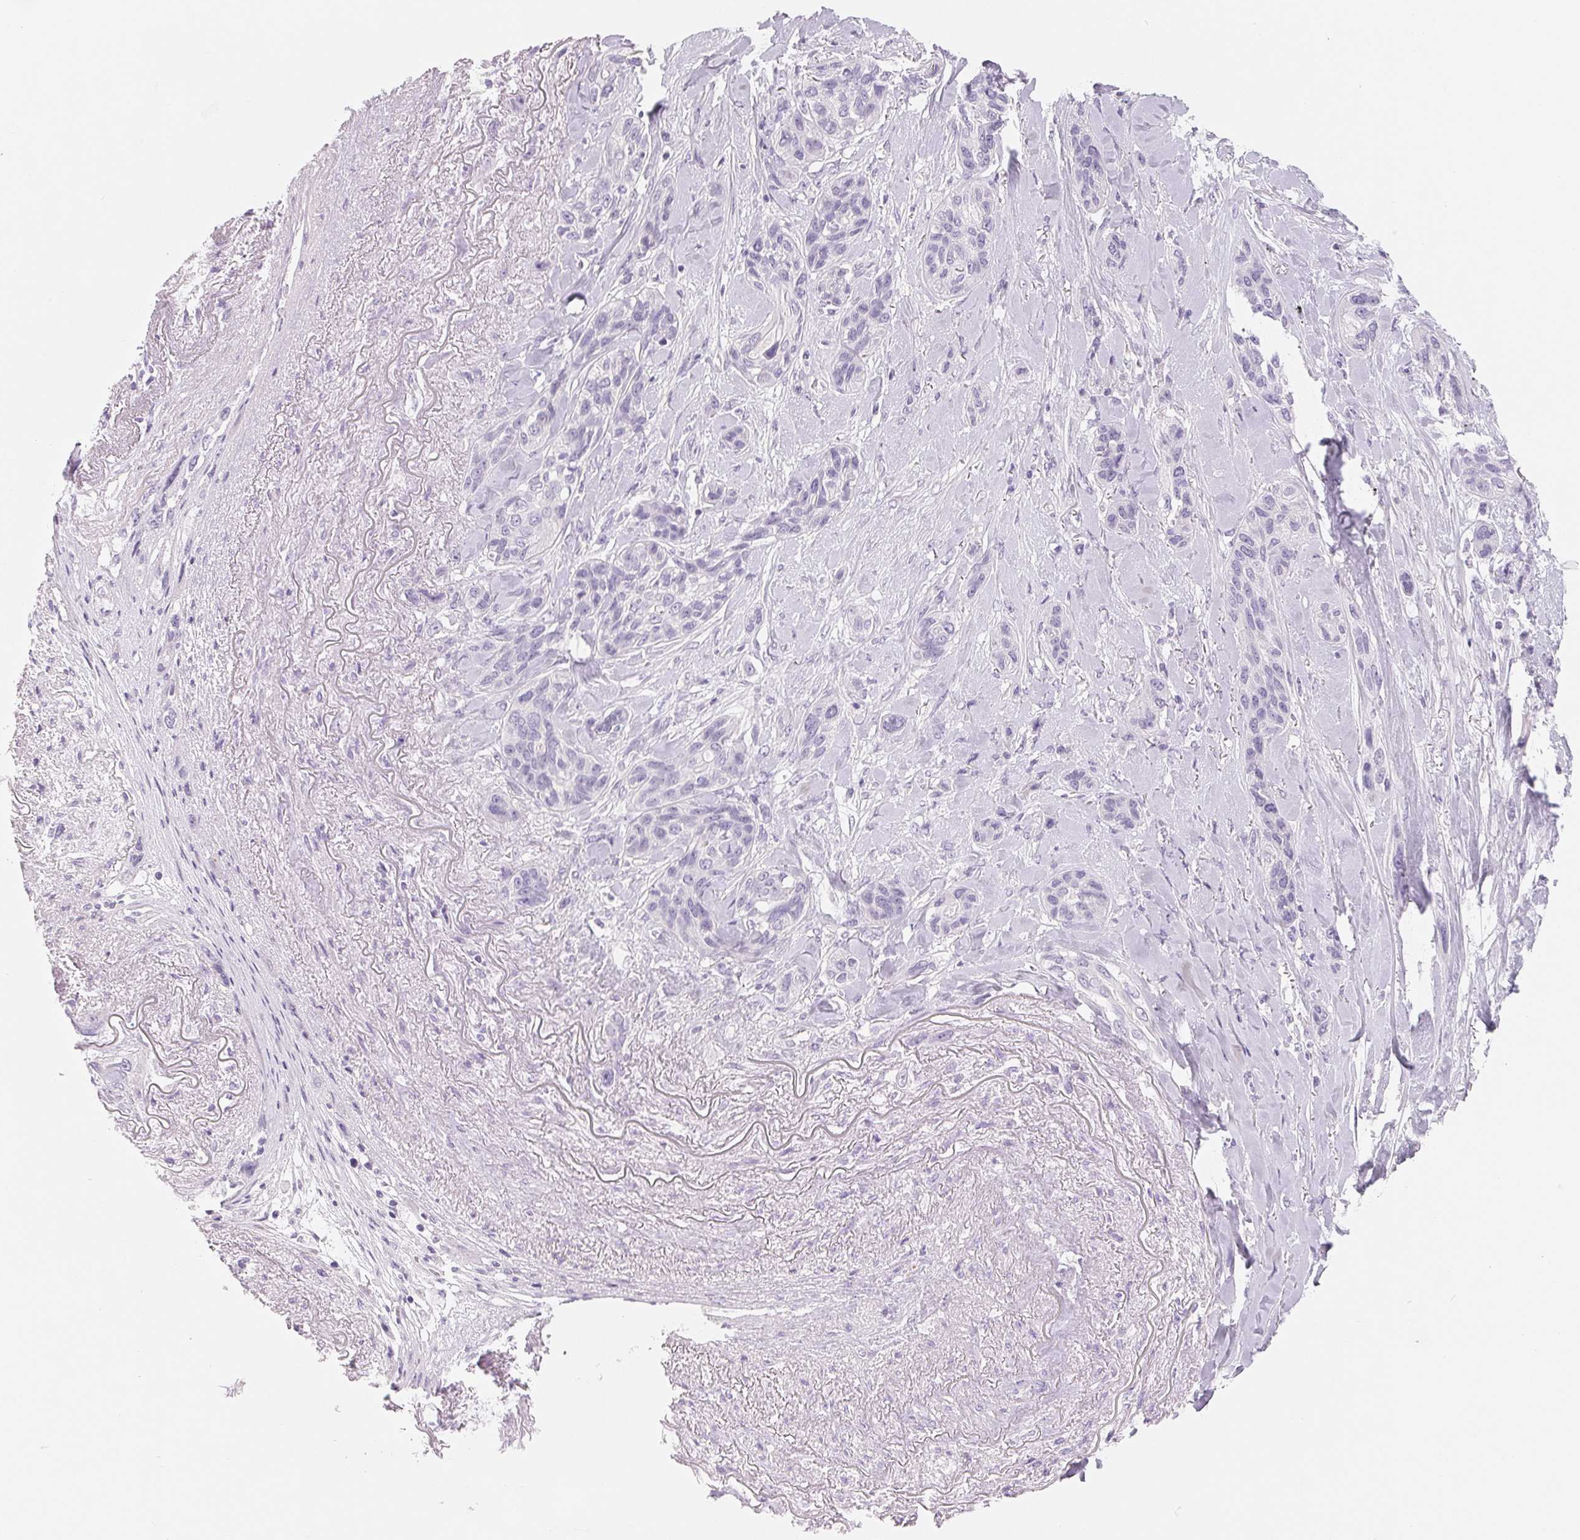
{"staining": {"intensity": "negative", "quantity": "none", "location": "none"}, "tissue": "lung cancer", "cell_type": "Tumor cells", "image_type": "cancer", "snomed": [{"axis": "morphology", "description": "Squamous cell carcinoma, NOS"}, {"axis": "topography", "description": "Lung"}], "caption": "The image shows no staining of tumor cells in squamous cell carcinoma (lung).", "gene": "SPACA5B", "patient": {"sex": "female", "age": 70}}